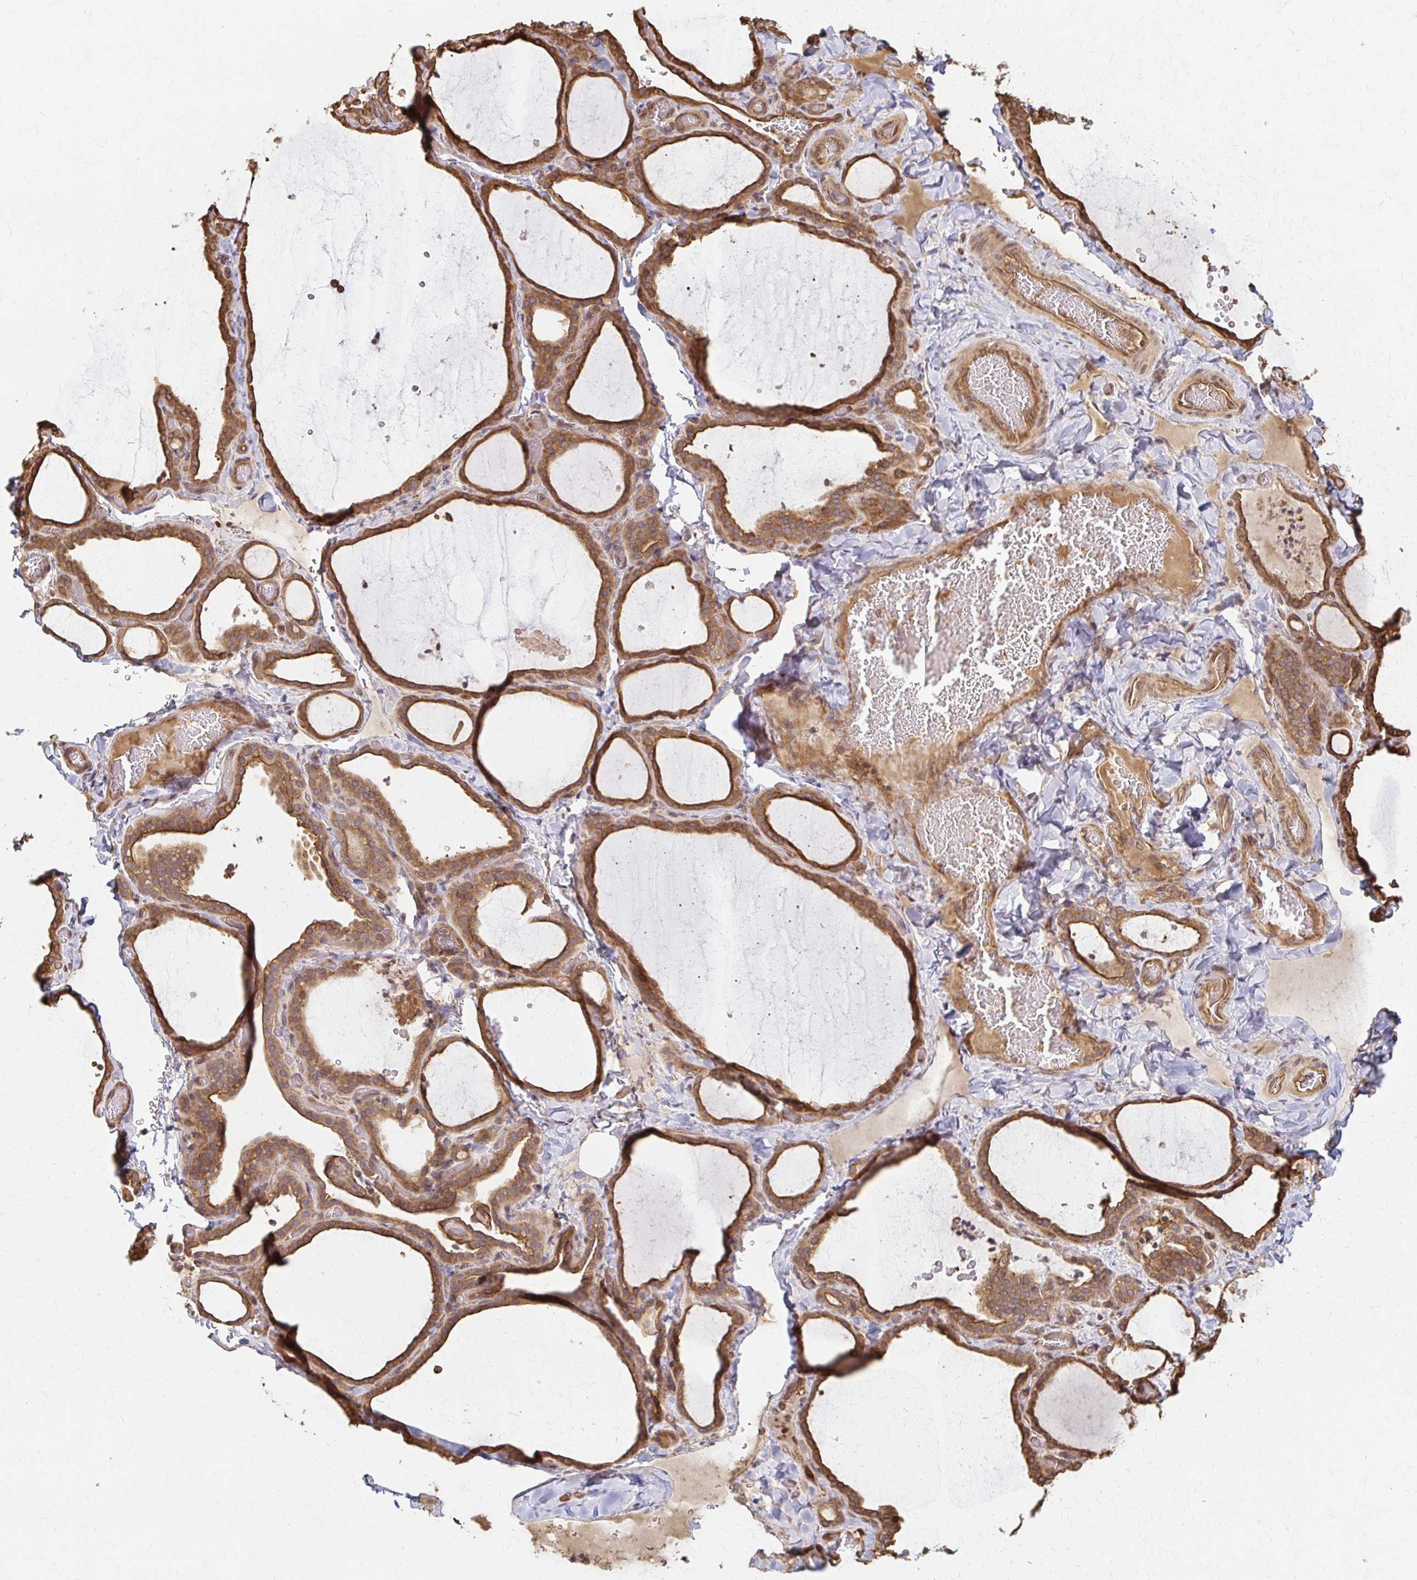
{"staining": {"intensity": "moderate", "quantity": ">75%", "location": "cytoplasmic/membranous"}, "tissue": "thyroid gland", "cell_type": "Glandular cells", "image_type": "normal", "snomed": [{"axis": "morphology", "description": "Normal tissue, NOS"}, {"axis": "topography", "description": "Thyroid gland"}], "caption": "Protein staining of benign thyroid gland displays moderate cytoplasmic/membranous staining in approximately >75% of glandular cells.", "gene": "ARHGAP35", "patient": {"sex": "female", "age": 22}}